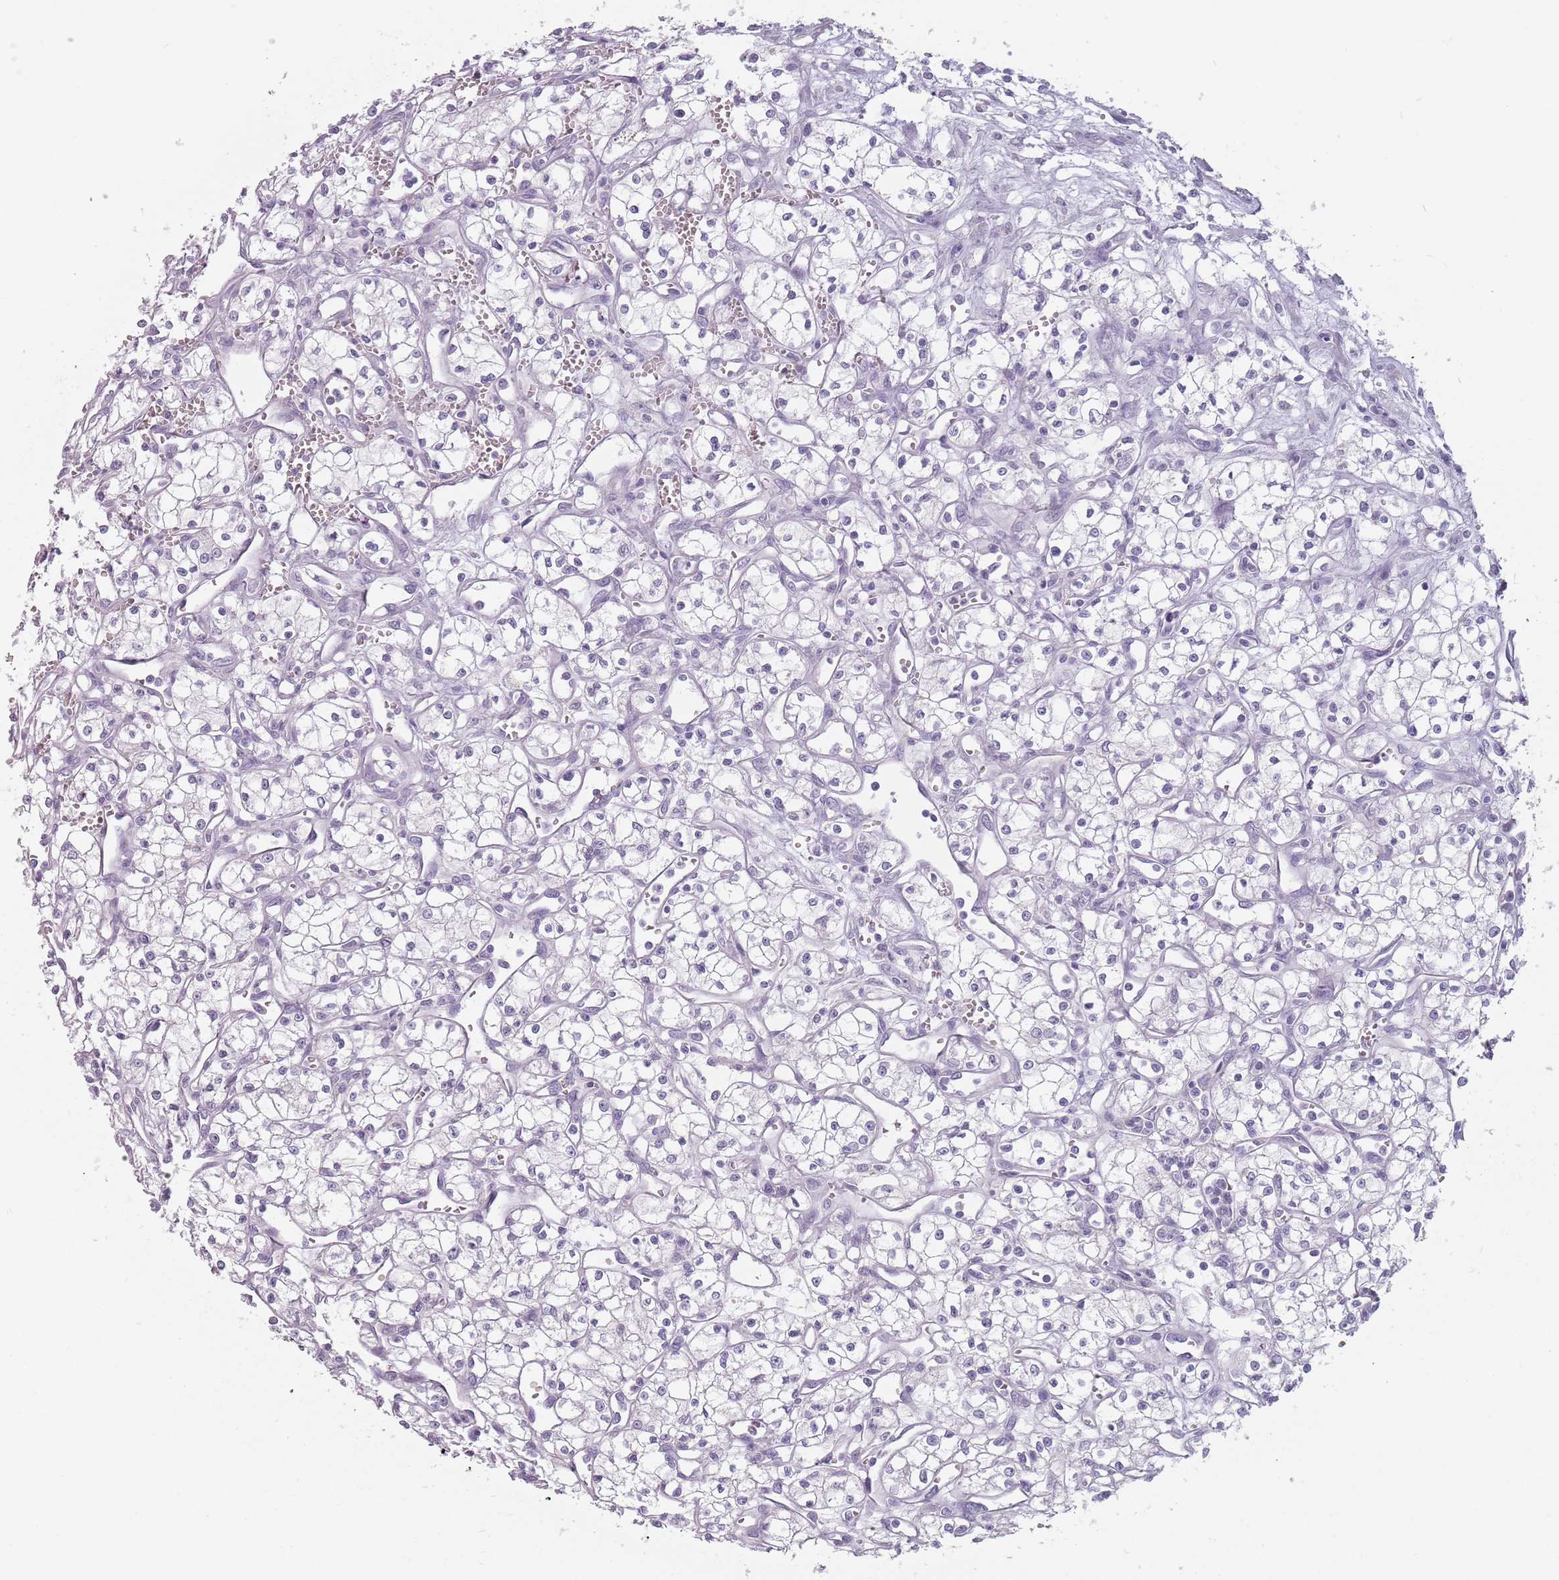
{"staining": {"intensity": "negative", "quantity": "none", "location": "none"}, "tissue": "renal cancer", "cell_type": "Tumor cells", "image_type": "cancer", "snomed": [{"axis": "morphology", "description": "Adenocarcinoma, NOS"}, {"axis": "topography", "description": "Kidney"}], "caption": "Immunohistochemistry micrograph of neoplastic tissue: human renal cancer stained with DAB demonstrates no significant protein positivity in tumor cells.", "gene": "CEP19", "patient": {"sex": "male", "age": 59}}